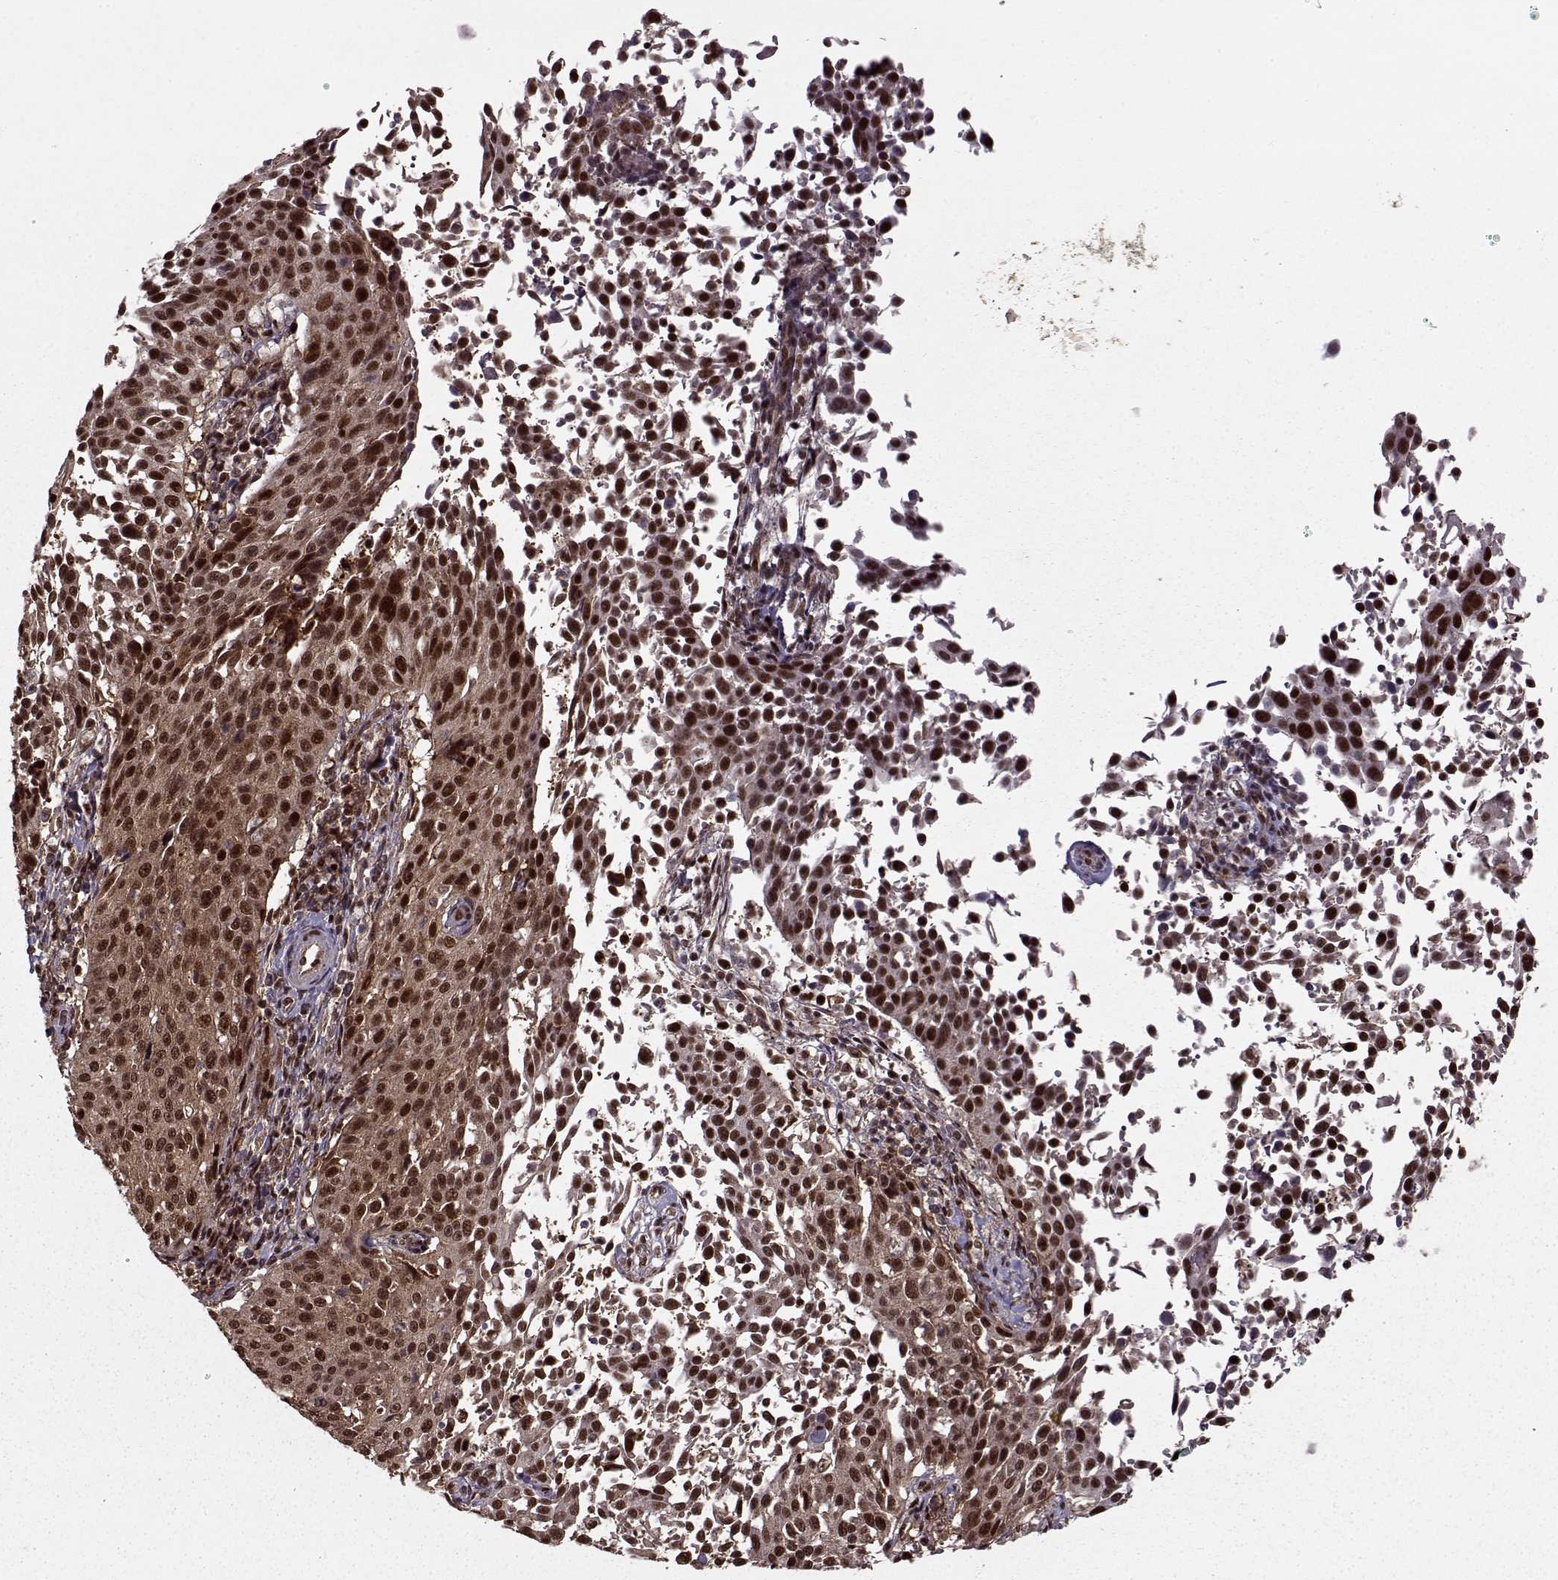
{"staining": {"intensity": "strong", "quantity": ">75%", "location": "cytoplasmic/membranous,nuclear"}, "tissue": "cervical cancer", "cell_type": "Tumor cells", "image_type": "cancer", "snomed": [{"axis": "morphology", "description": "Squamous cell carcinoma, NOS"}, {"axis": "topography", "description": "Cervix"}], "caption": "Strong cytoplasmic/membranous and nuclear protein expression is present in about >75% of tumor cells in cervical cancer.", "gene": "PSMA7", "patient": {"sex": "female", "age": 26}}